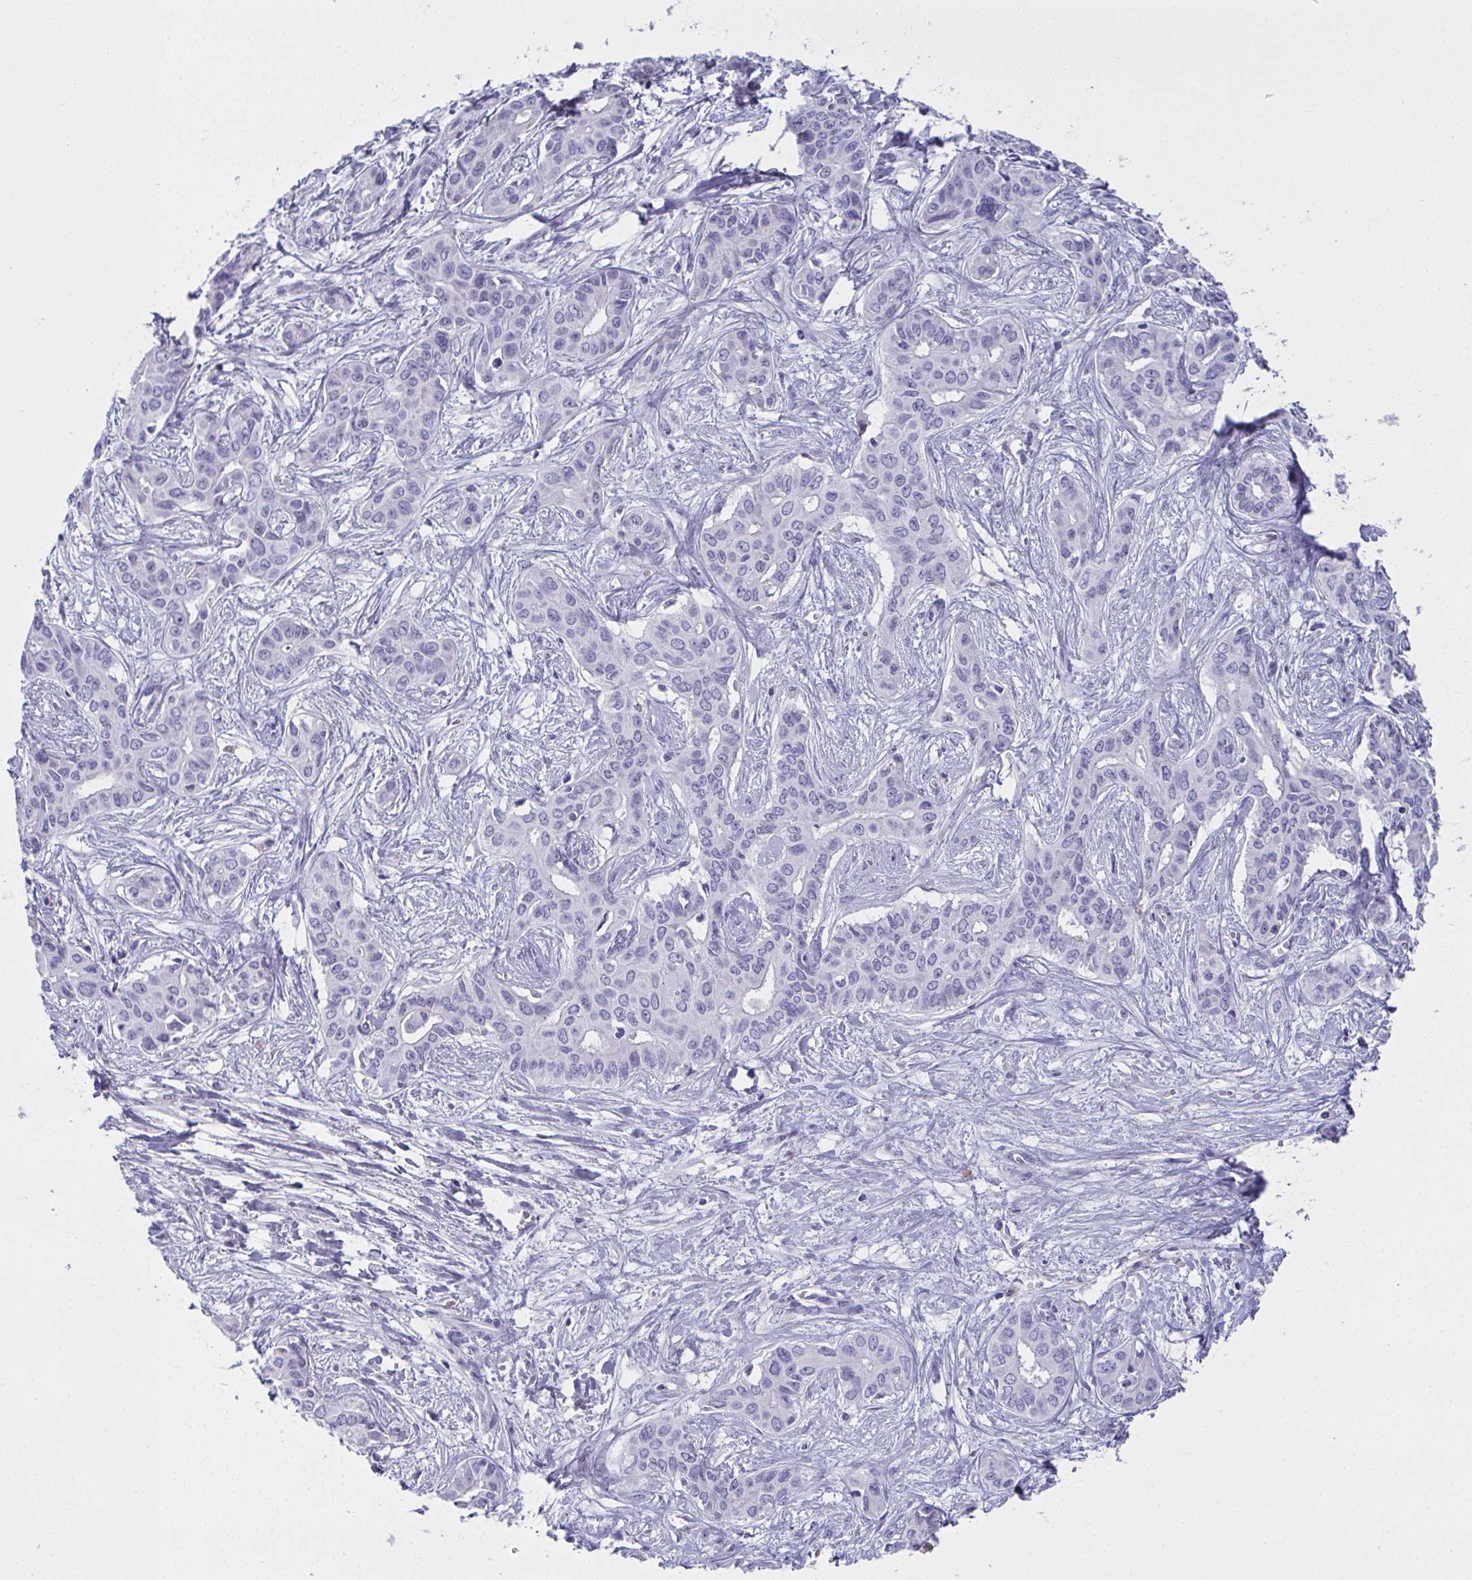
{"staining": {"intensity": "negative", "quantity": "none", "location": "none"}, "tissue": "liver cancer", "cell_type": "Tumor cells", "image_type": "cancer", "snomed": [{"axis": "morphology", "description": "Cholangiocarcinoma"}, {"axis": "topography", "description": "Liver"}], "caption": "This is a histopathology image of immunohistochemistry (IHC) staining of cholangiocarcinoma (liver), which shows no positivity in tumor cells. The staining is performed using DAB brown chromogen with nuclei counter-stained in using hematoxylin.", "gene": "SLC36A2", "patient": {"sex": "female", "age": 65}}